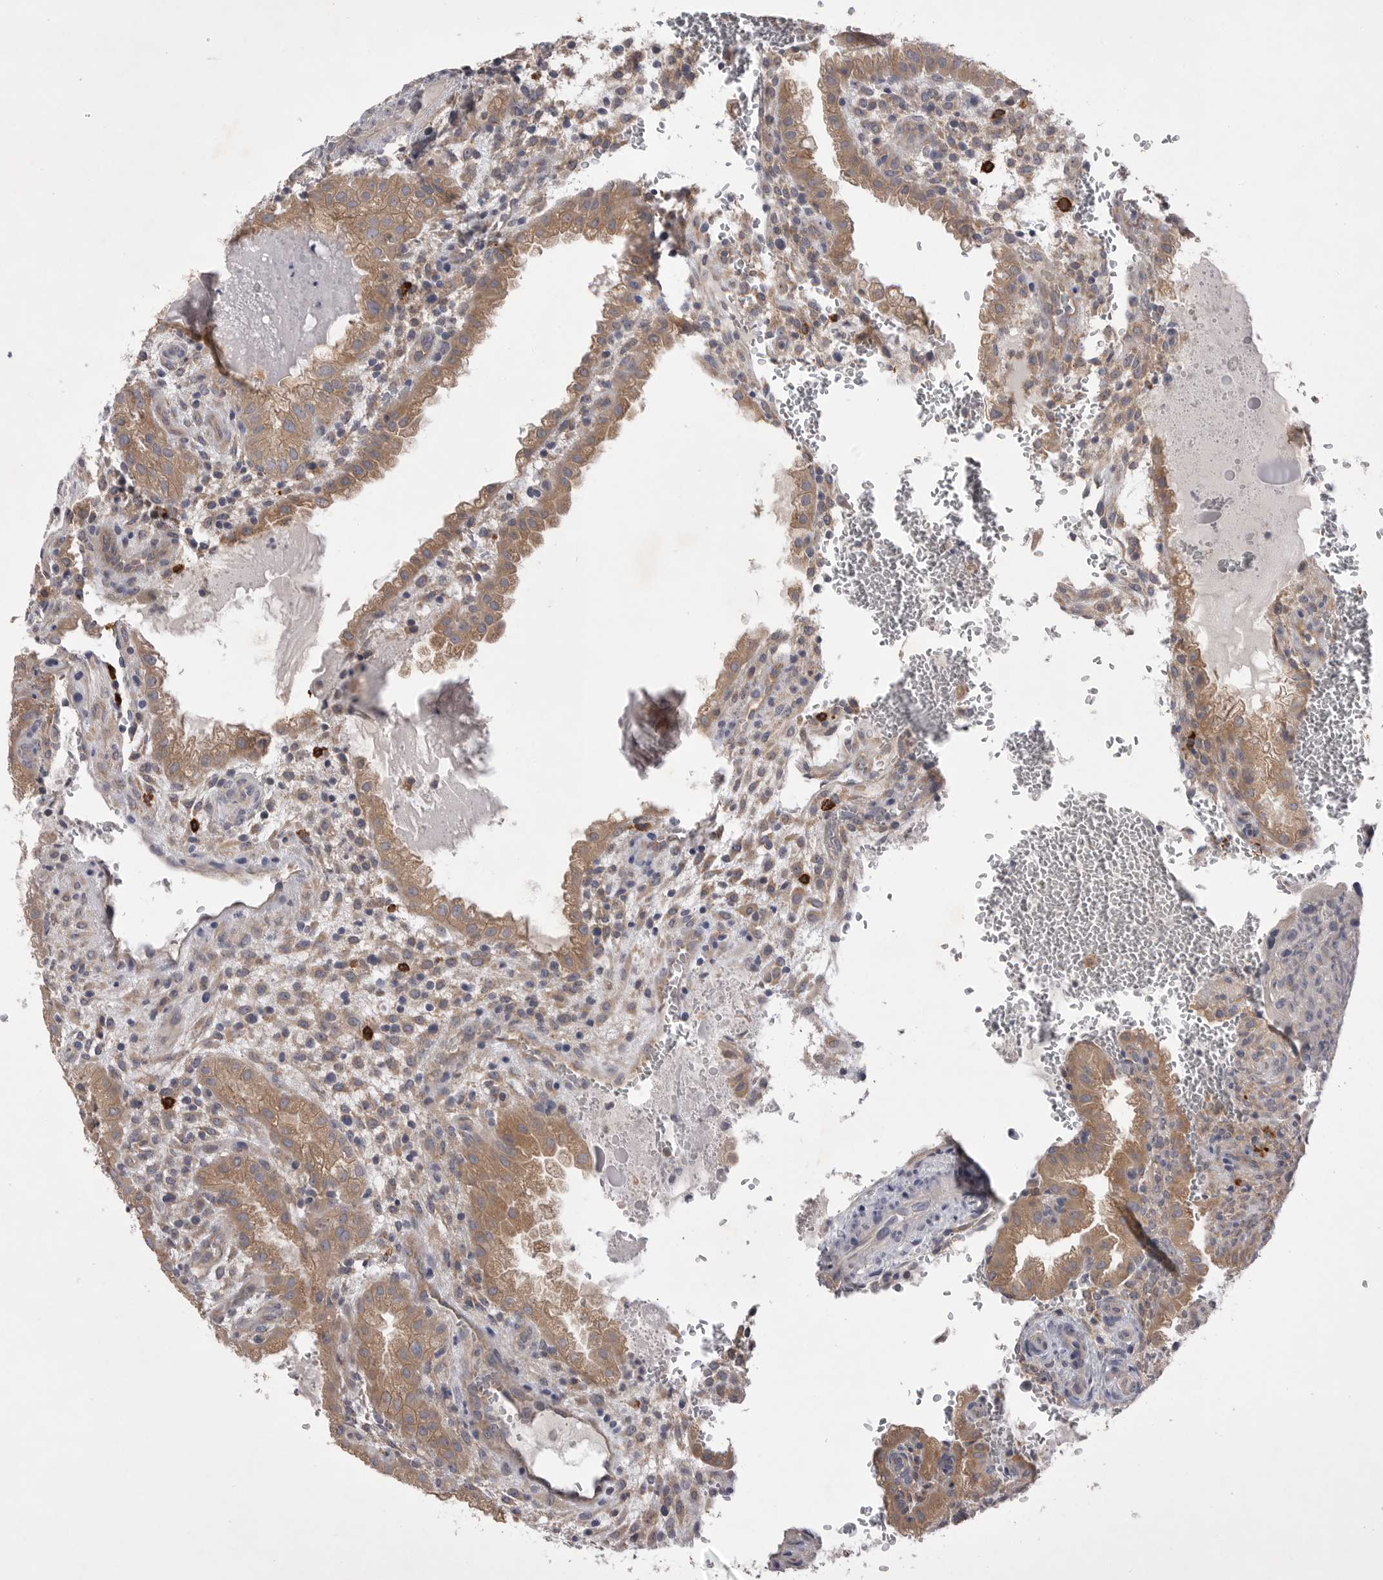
{"staining": {"intensity": "negative", "quantity": "none", "location": "none"}, "tissue": "placenta", "cell_type": "Decidual cells", "image_type": "normal", "snomed": [{"axis": "morphology", "description": "Normal tissue, NOS"}, {"axis": "topography", "description": "Placenta"}], "caption": "IHC histopathology image of normal placenta: human placenta stained with DAB (3,3'-diaminobenzidine) displays no significant protein staining in decidual cells.", "gene": "VAC14", "patient": {"sex": "female", "age": 35}}